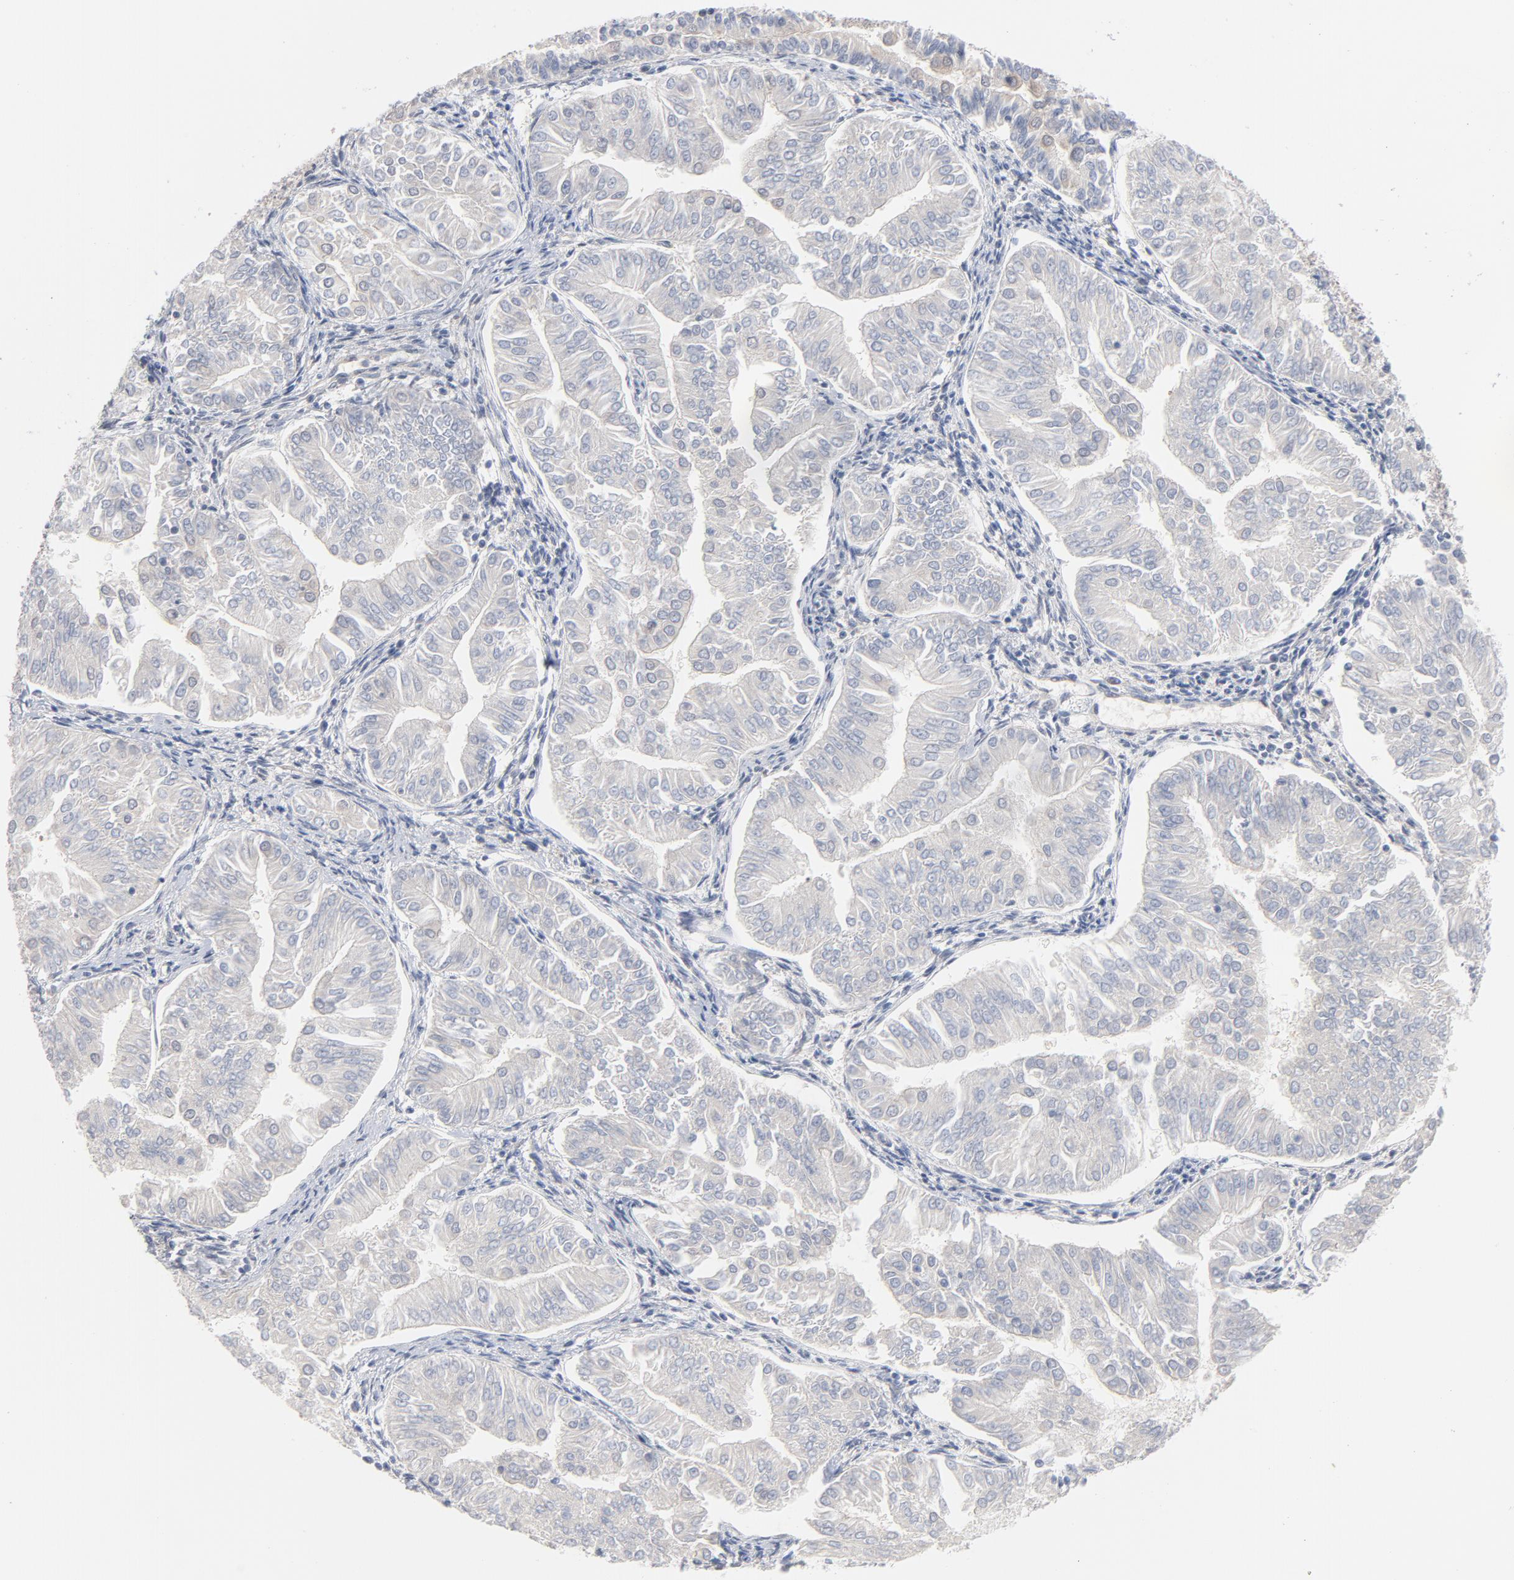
{"staining": {"intensity": "moderate", "quantity": ">75%", "location": "cytoplasmic/membranous"}, "tissue": "endometrial cancer", "cell_type": "Tumor cells", "image_type": "cancer", "snomed": [{"axis": "morphology", "description": "Adenocarcinoma, NOS"}, {"axis": "topography", "description": "Endometrium"}], "caption": "Immunohistochemical staining of human endometrial cancer displays medium levels of moderate cytoplasmic/membranous protein expression in about >75% of tumor cells.", "gene": "UBL4A", "patient": {"sex": "female", "age": 53}}